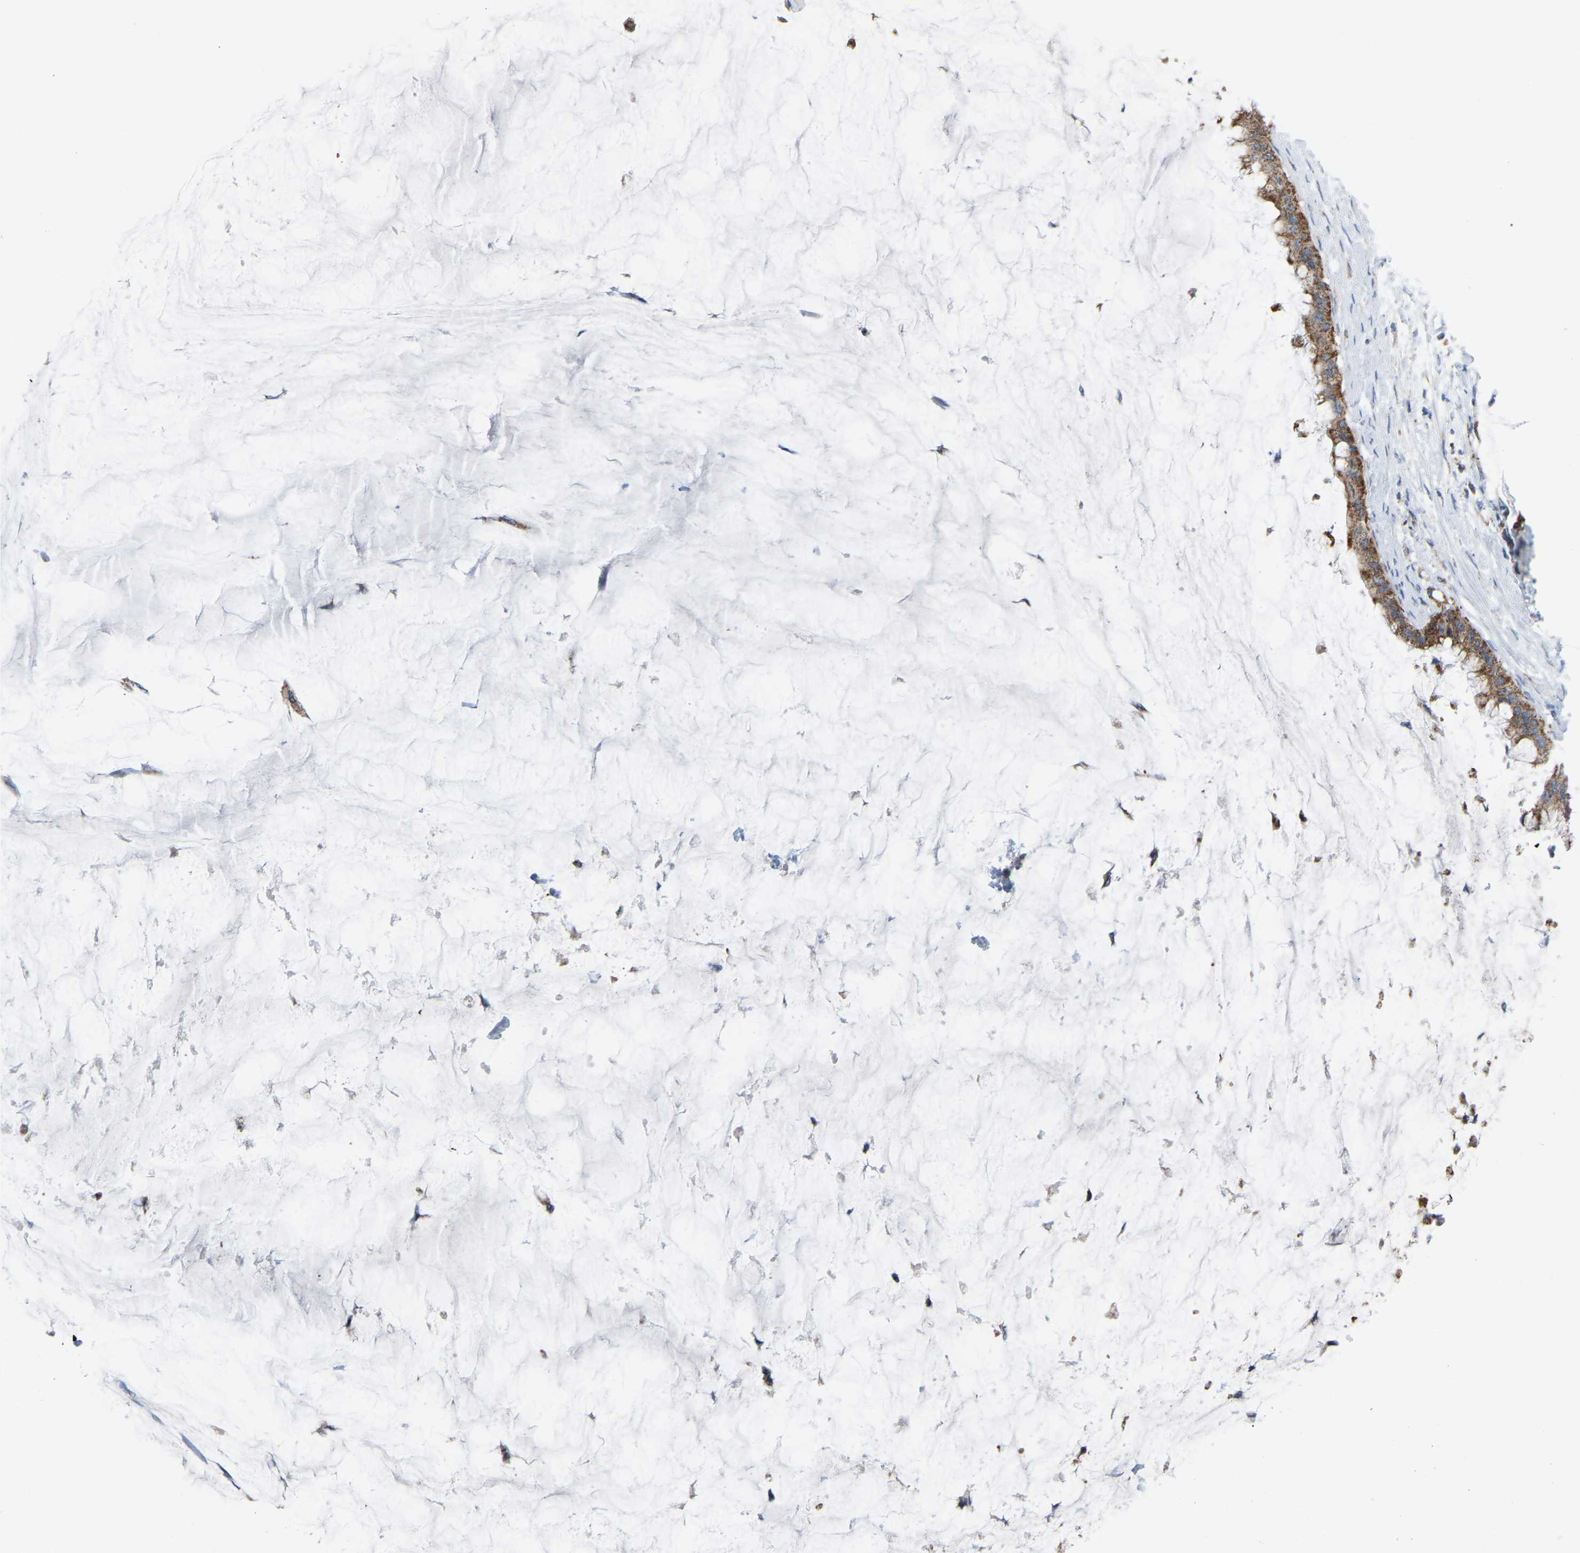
{"staining": {"intensity": "moderate", "quantity": ">75%", "location": "cytoplasmic/membranous"}, "tissue": "pancreatic cancer", "cell_type": "Tumor cells", "image_type": "cancer", "snomed": [{"axis": "morphology", "description": "Adenocarcinoma, NOS"}, {"axis": "topography", "description": "Pancreas"}], "caption": "Immunohistochemistry image of neoplastic tissue: adenocarcinoma (pancreatic) stained using IHC reveals medium levels of moderate protein expression localized specifically in the cytoplasmic/membranous of tumor cells, appearing as a cytoplasmic/membranous brown color.", "gene": "BCL10", "patient": {"sex": "male", "age": 41}}